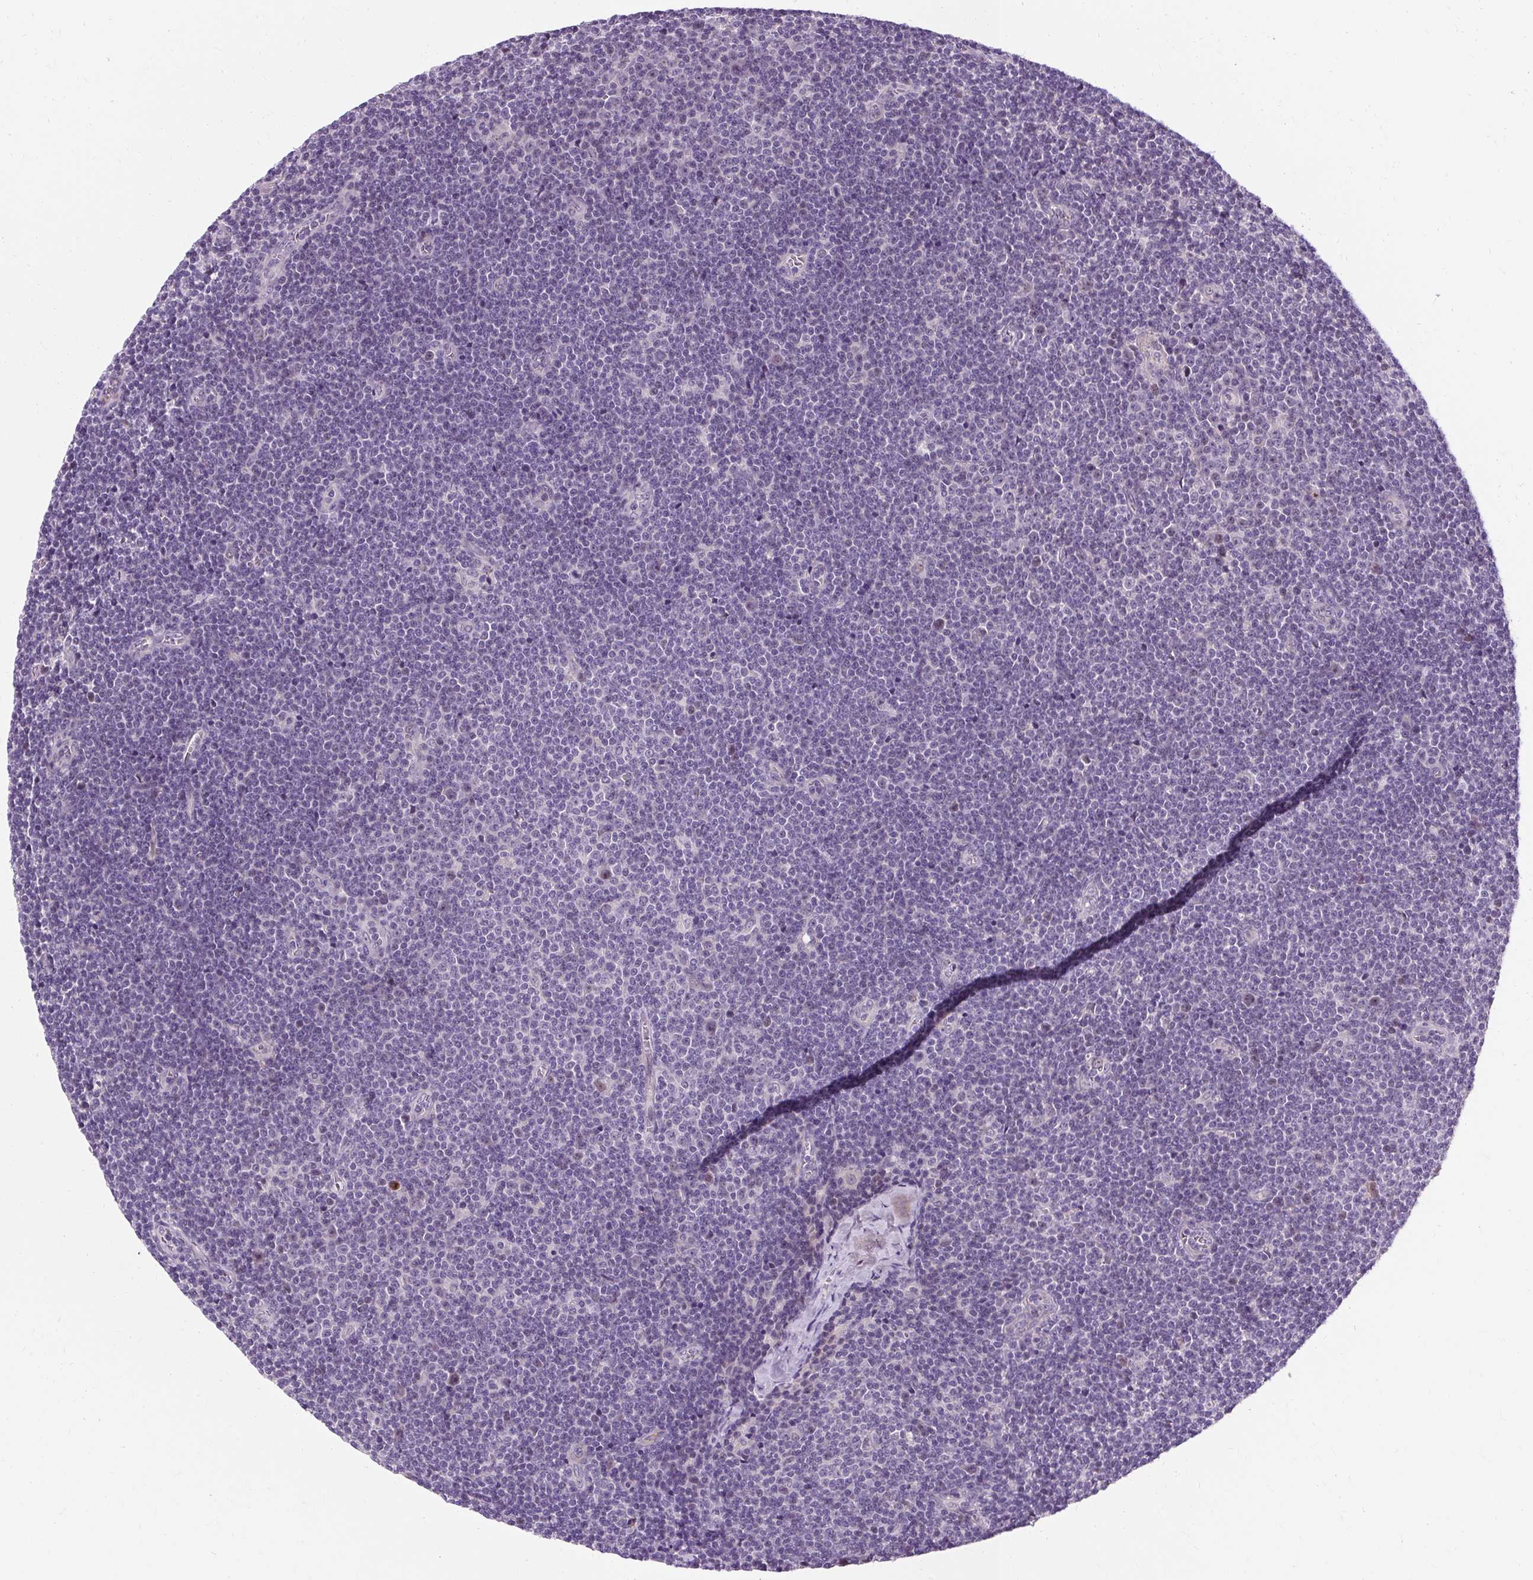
{"staining": {"intensity": "negative", "quantity": "none", "location": "none"}, "tissue": "lymphoma", "cell_type": "Tumor cells", "image_type": "cancer", "snomed": [{"axis": "morphology", "description": "Malignant lymphoma, non-Hodgkin's type, Low grade"}, {"axis": "topography", "description": "Lymph node"}], "caption": "A photomicrograph of human lymphoma is negative for staining in tumor cells. (DAB immunohistochemistry (IHC), high magnification).", "gene": "RYBP", "patient": {"sex": "male", "age": 48}}